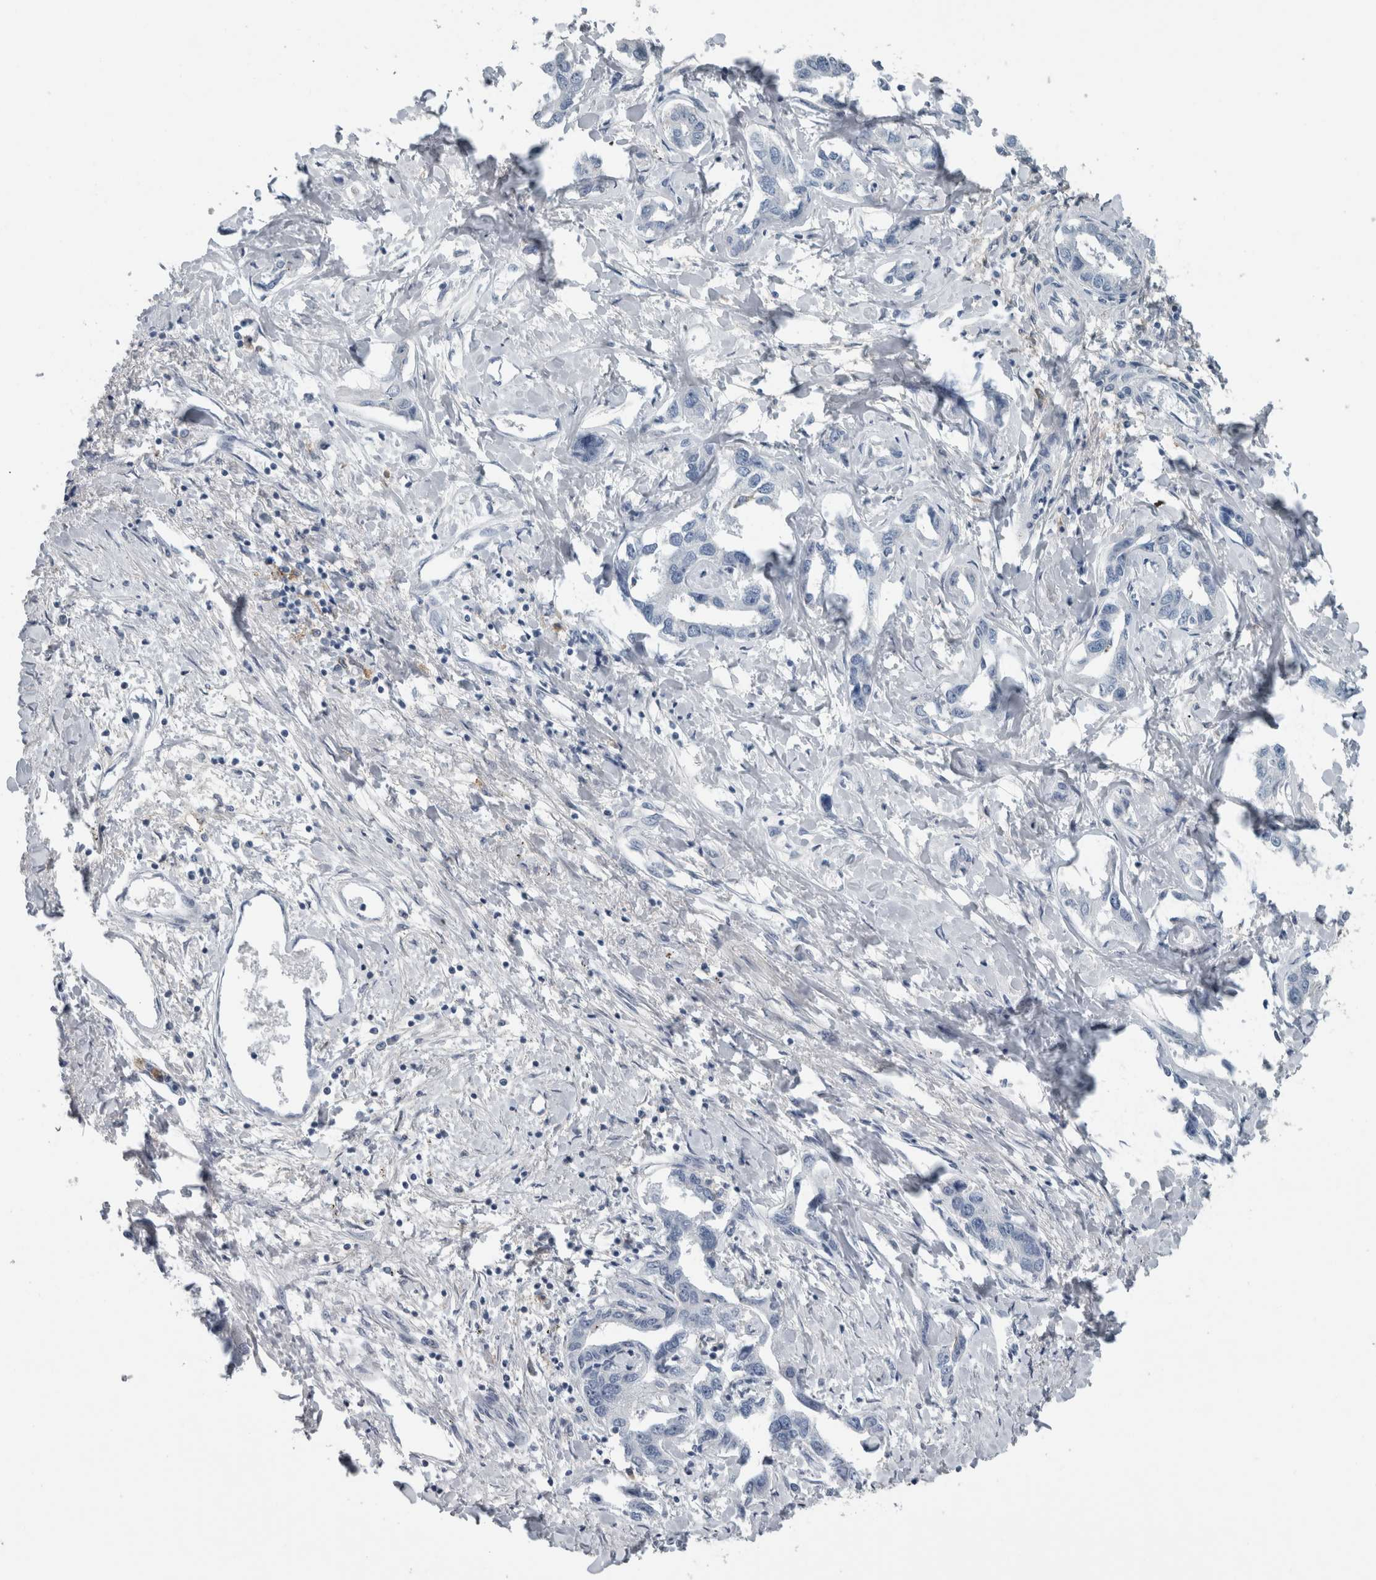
{"staining": {"intensity": "negative", "quantity": "none", "location": "none"}, "tissue": "liver cancer", "cell_type": "Tumor cells", "image_type": "cancer", "snomed": [{"axis": "morphology", "description": "Cholangiocarcinoma"}, {"axis": "topography", "description": "Liver"}], "caption": "Human liver cancer stained for a protein using immunohistochemistry exhibits no staining in tumor cells.", "gene": "ACSF2", "patient": {"sex": "male", "age": 59}}